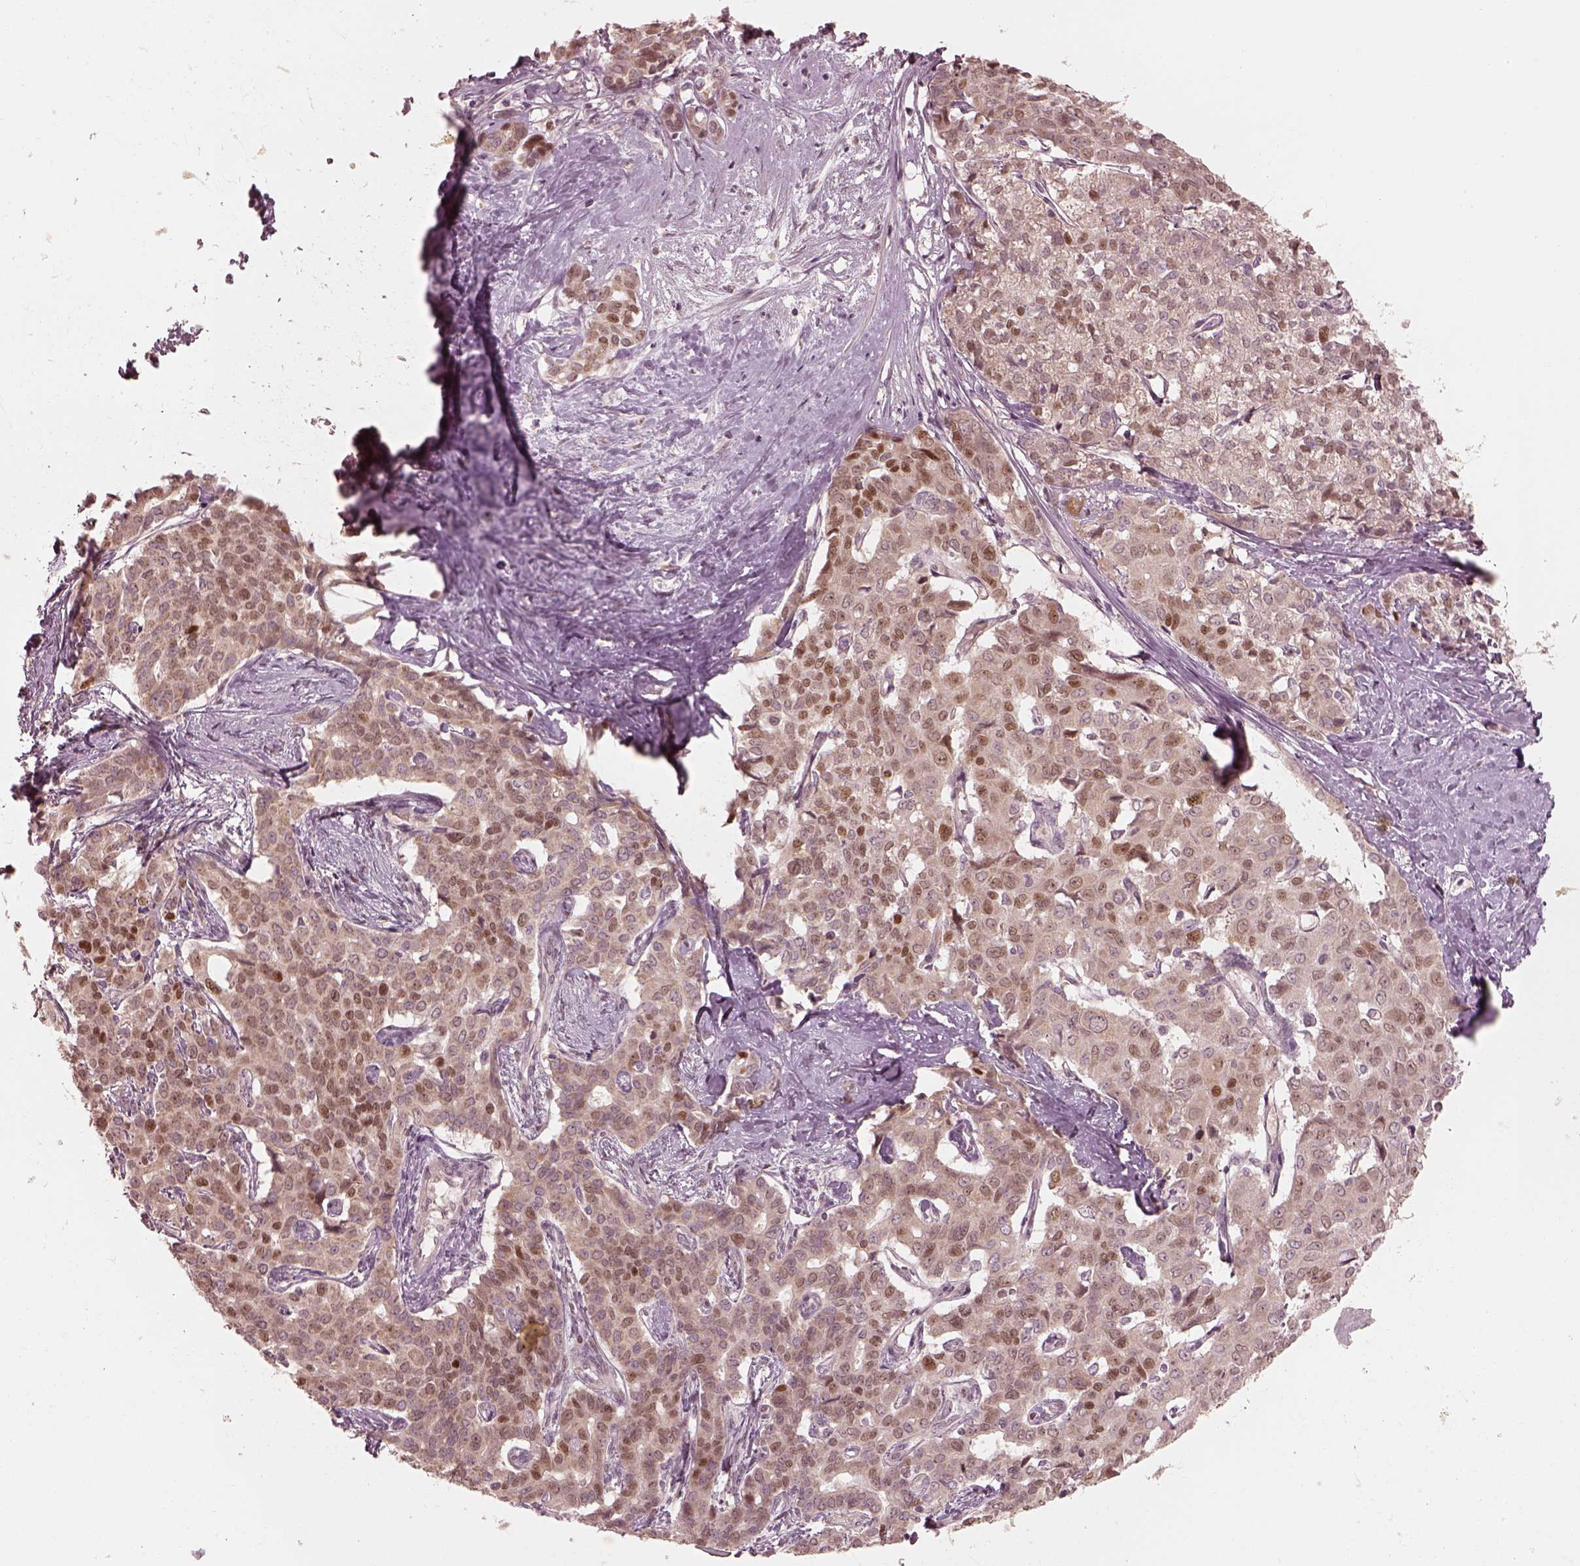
{"staining": {"intensity": "weak", "quantity": "25%-75%", "location": "cytoplasmic/membranous,nuclear"}, "tissue": "liver cancer", "cell_type": "Tumor cells", "image_type": "cancer", "snomed": [{"axis": "morphology", "description": "Cholangiocarcinoma"}, {"axis": "topography", "description": "Liver"}], "caption": "A low amount of weak cytoplasmic/membranous and nuclear positivity is identified in approximately 25%-75% of tumor cells in cholangiocarcinoma (liver) tissue.", "gene": "IQCB1", "patient": {"sex": "female", "age": 47}}